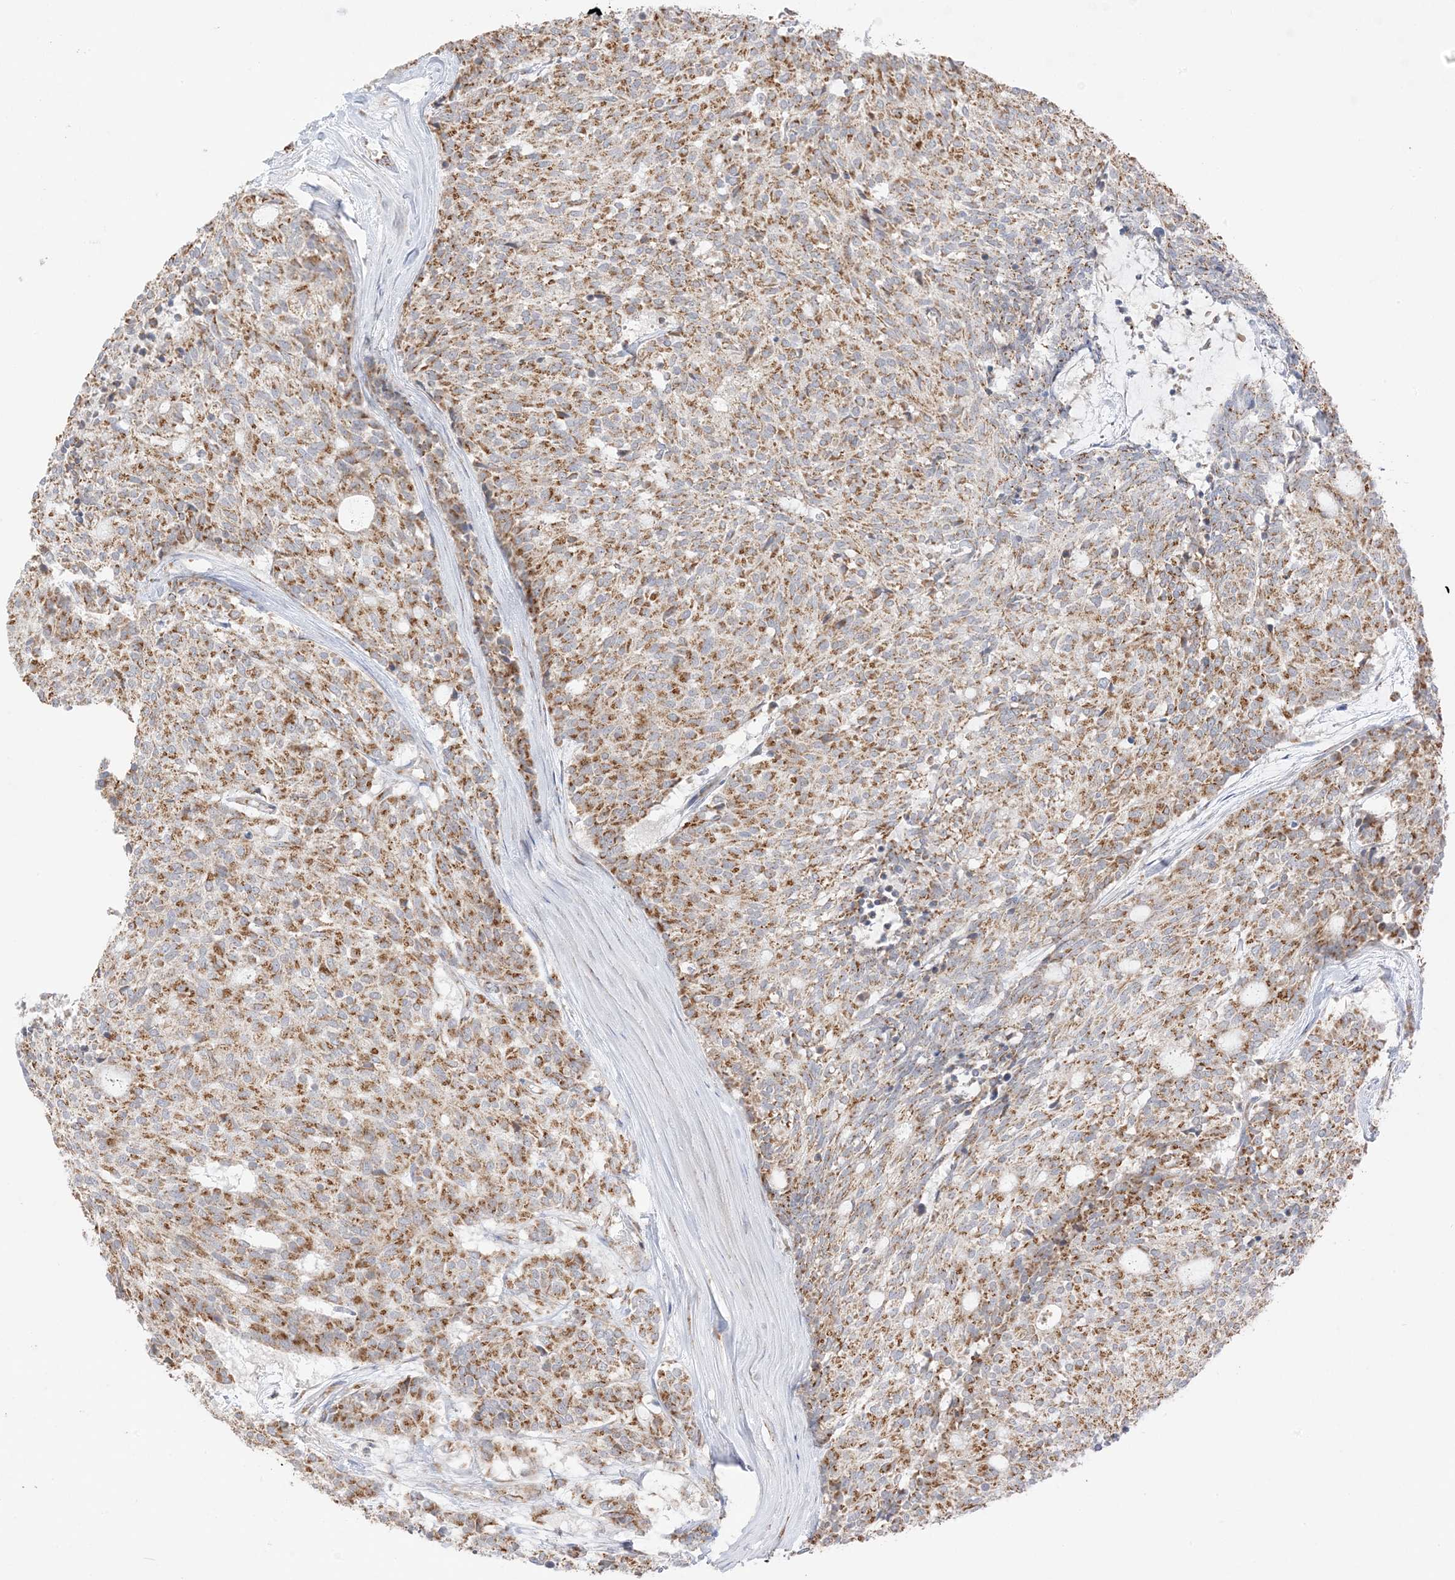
{"staining": {"intensity": "moderate", "quantity": ">75%", "location": "cytoplasmic/membranous"}, "tissue": "carcinoid", "cell_type": "Tumor cells", "image_type": "cancer", "snomed": [{"axis": "morphology", "description": "Carcinoid, malignant, NOS"}, {"axis": "topography", "description": "Pancreas"}], "caption": "There is medium levels of moderate cytoplasmic/membranous expression in tumor cells of carcinoid (malignant), as demonstrated by immunohistochemical staining (brown color).", "gene": "SLC25A12", "patient": {"sex": "female", "age": 54}}